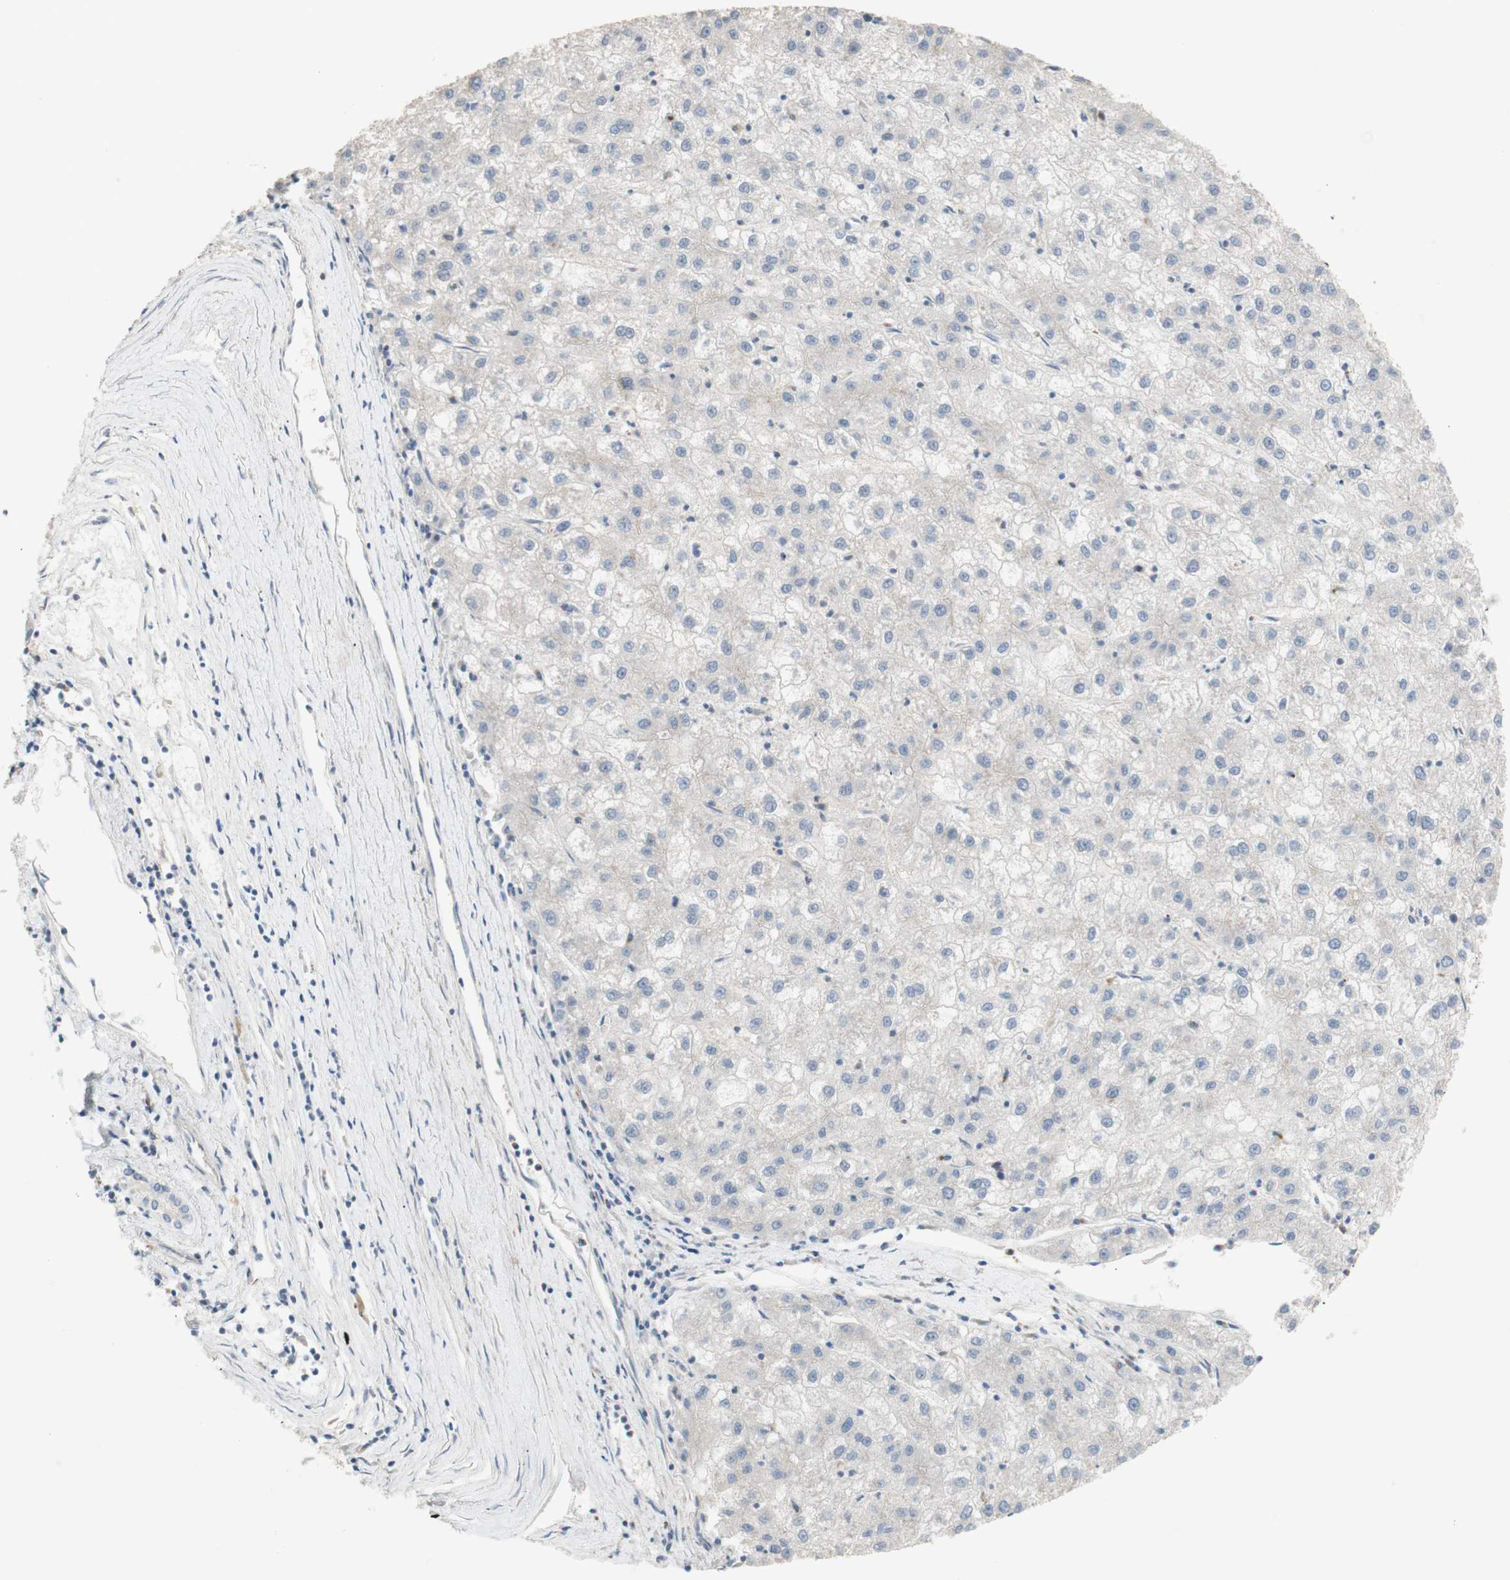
{"staining": {"intensity": "negative", "quantity": "none", "location": "none"}, "tissue": "liver cancer", "cell_type": "Tumor cells", "image_type": "cancer", "snomed": [{"axis": "morphology", "description": "Carcinoma, Hepatocellular, NOS"}, {"axis": "topography", "description": "Liver"}], "caption": "A photomicrograph of human liver cancer (hepatocellular carcinoma) is negative for staining in tumor cells. Nuclei are stained in blue.", "gene": "MANEA", "patient": {"sex": "male", "age": 72}}